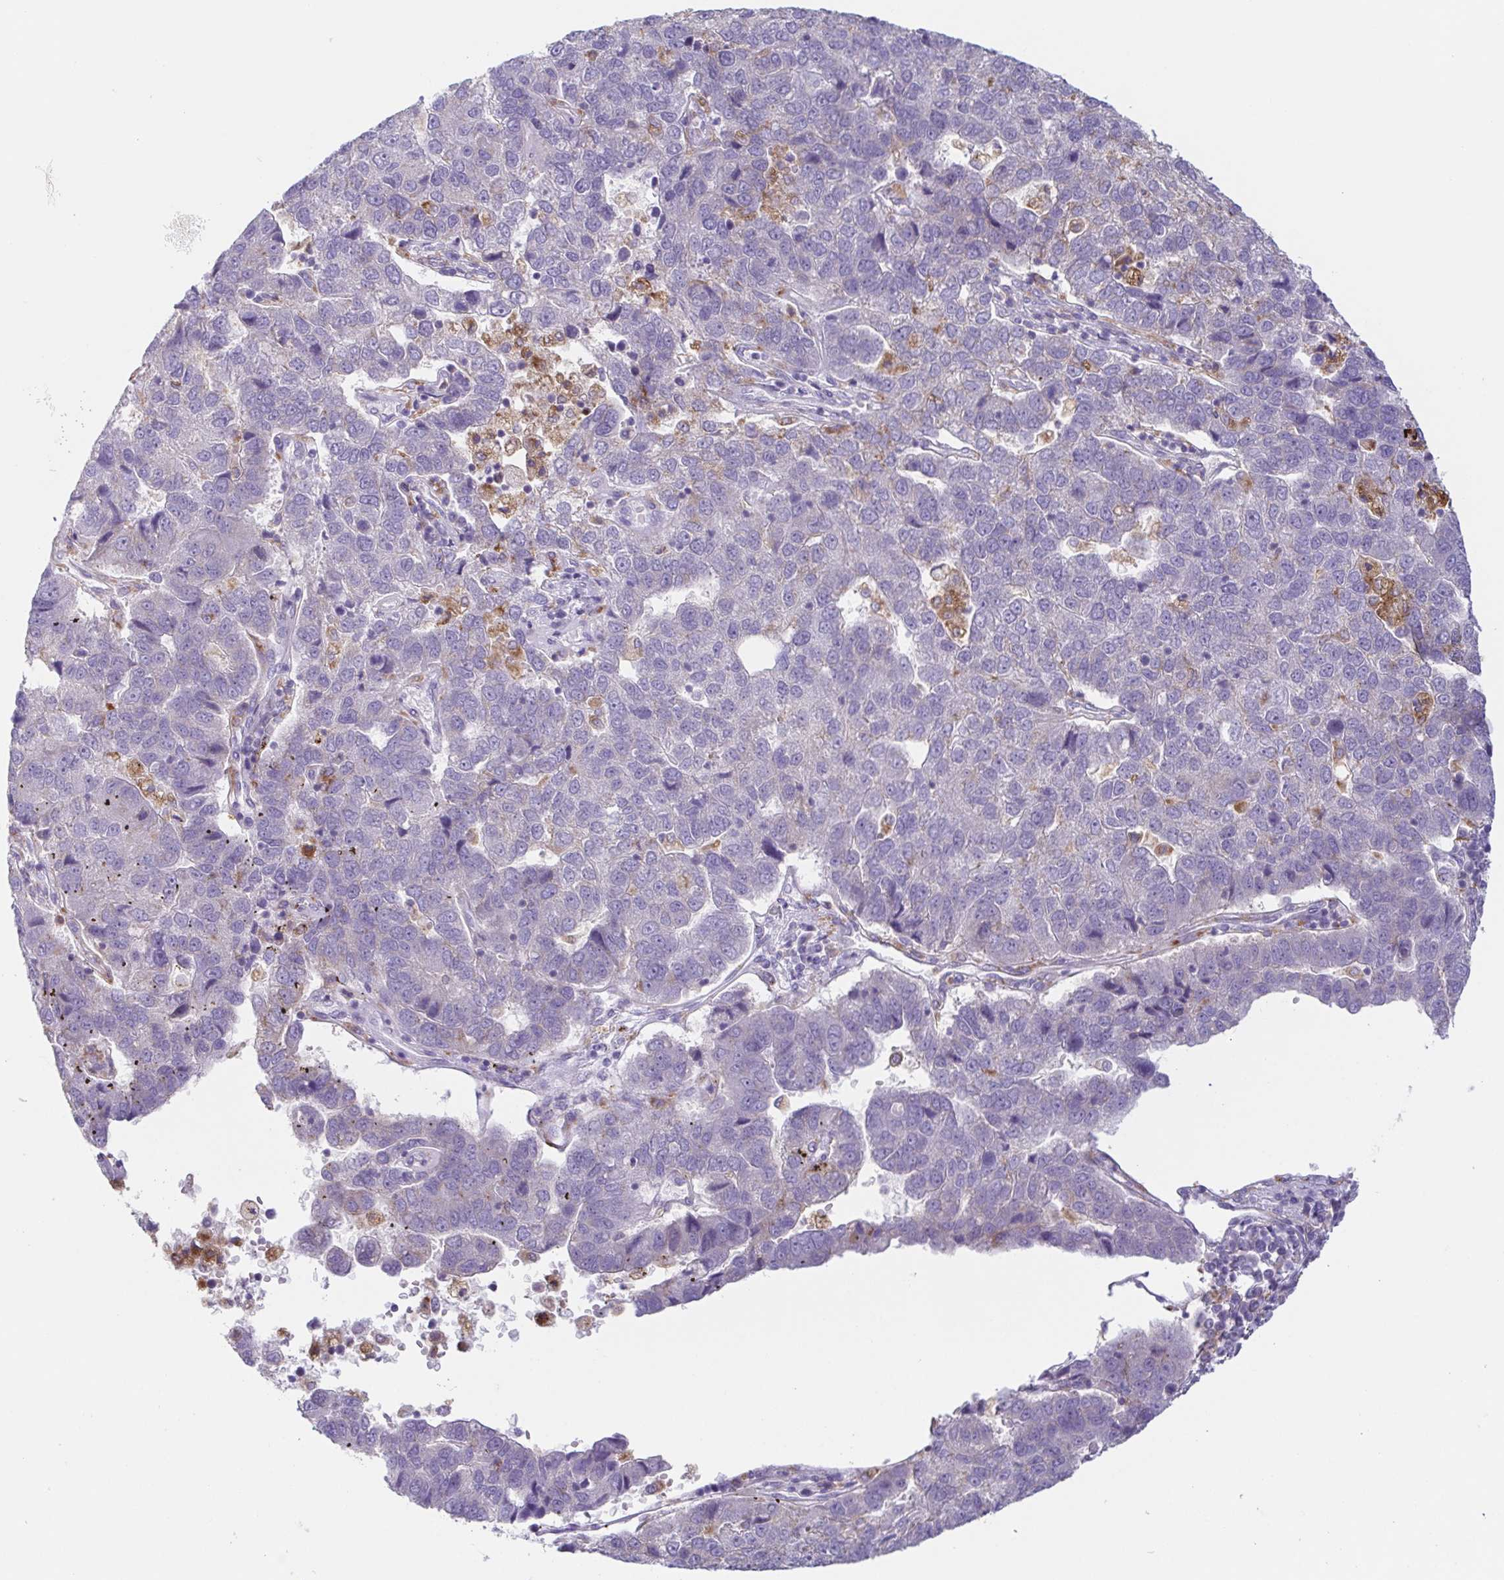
{"staining": {"intensity": "negative", "quantity": "none", "location": "none"}, "tissue": "pancreatic cancer", "cell_type": "Tumor cells", "image_type": "cancer", "snomed": [{"axis": "morphology", "description": "Adenocarcinoma, NOS"}, {"axis": "topography", "description": "Pancreas"}], "caption": "A micrograph of pancreatic cancer stained for a protein reveals no brown staining in tumor cells.", "gene": "ATP6V1G2", "patient": {"sex": "female", "age": 61}}